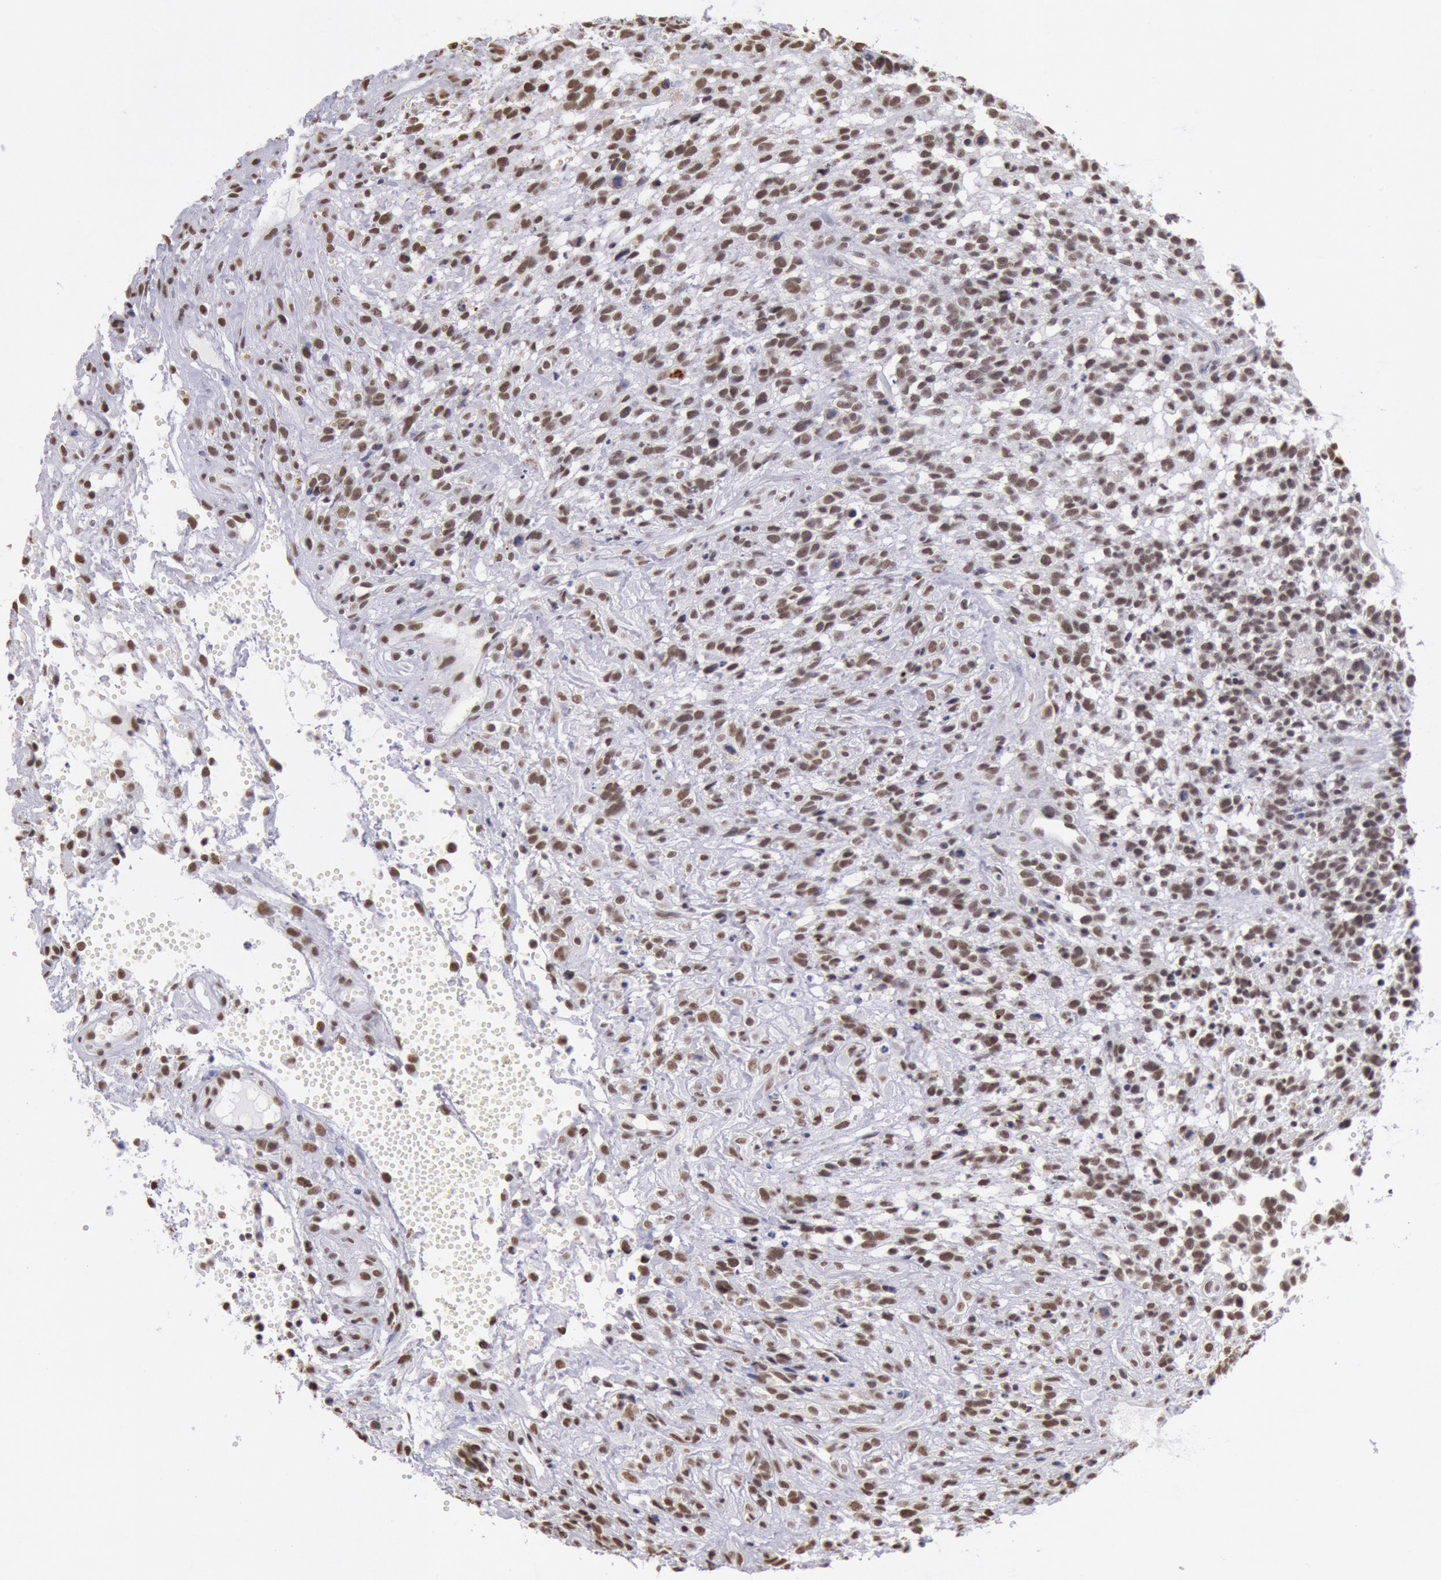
{"staining": {"intensity": "moderate", "quantity": ">75%", "location": "nuclear"}, "tissue": "glioma", "cell_type": "Tumor cells", "image_type": "cancer", "snomed": [{"axis": "morphology", "description": "Glioma, malignant, High grade"}, {"axis": "topography", "description": "Brain"}], "caption": "A brown stain highlights moderate nuclear expression of a protein in malignant high-grade glioma tumor cells.", "gene": "SNRPD3", "patient": {"sex": "male", "age": 66}}